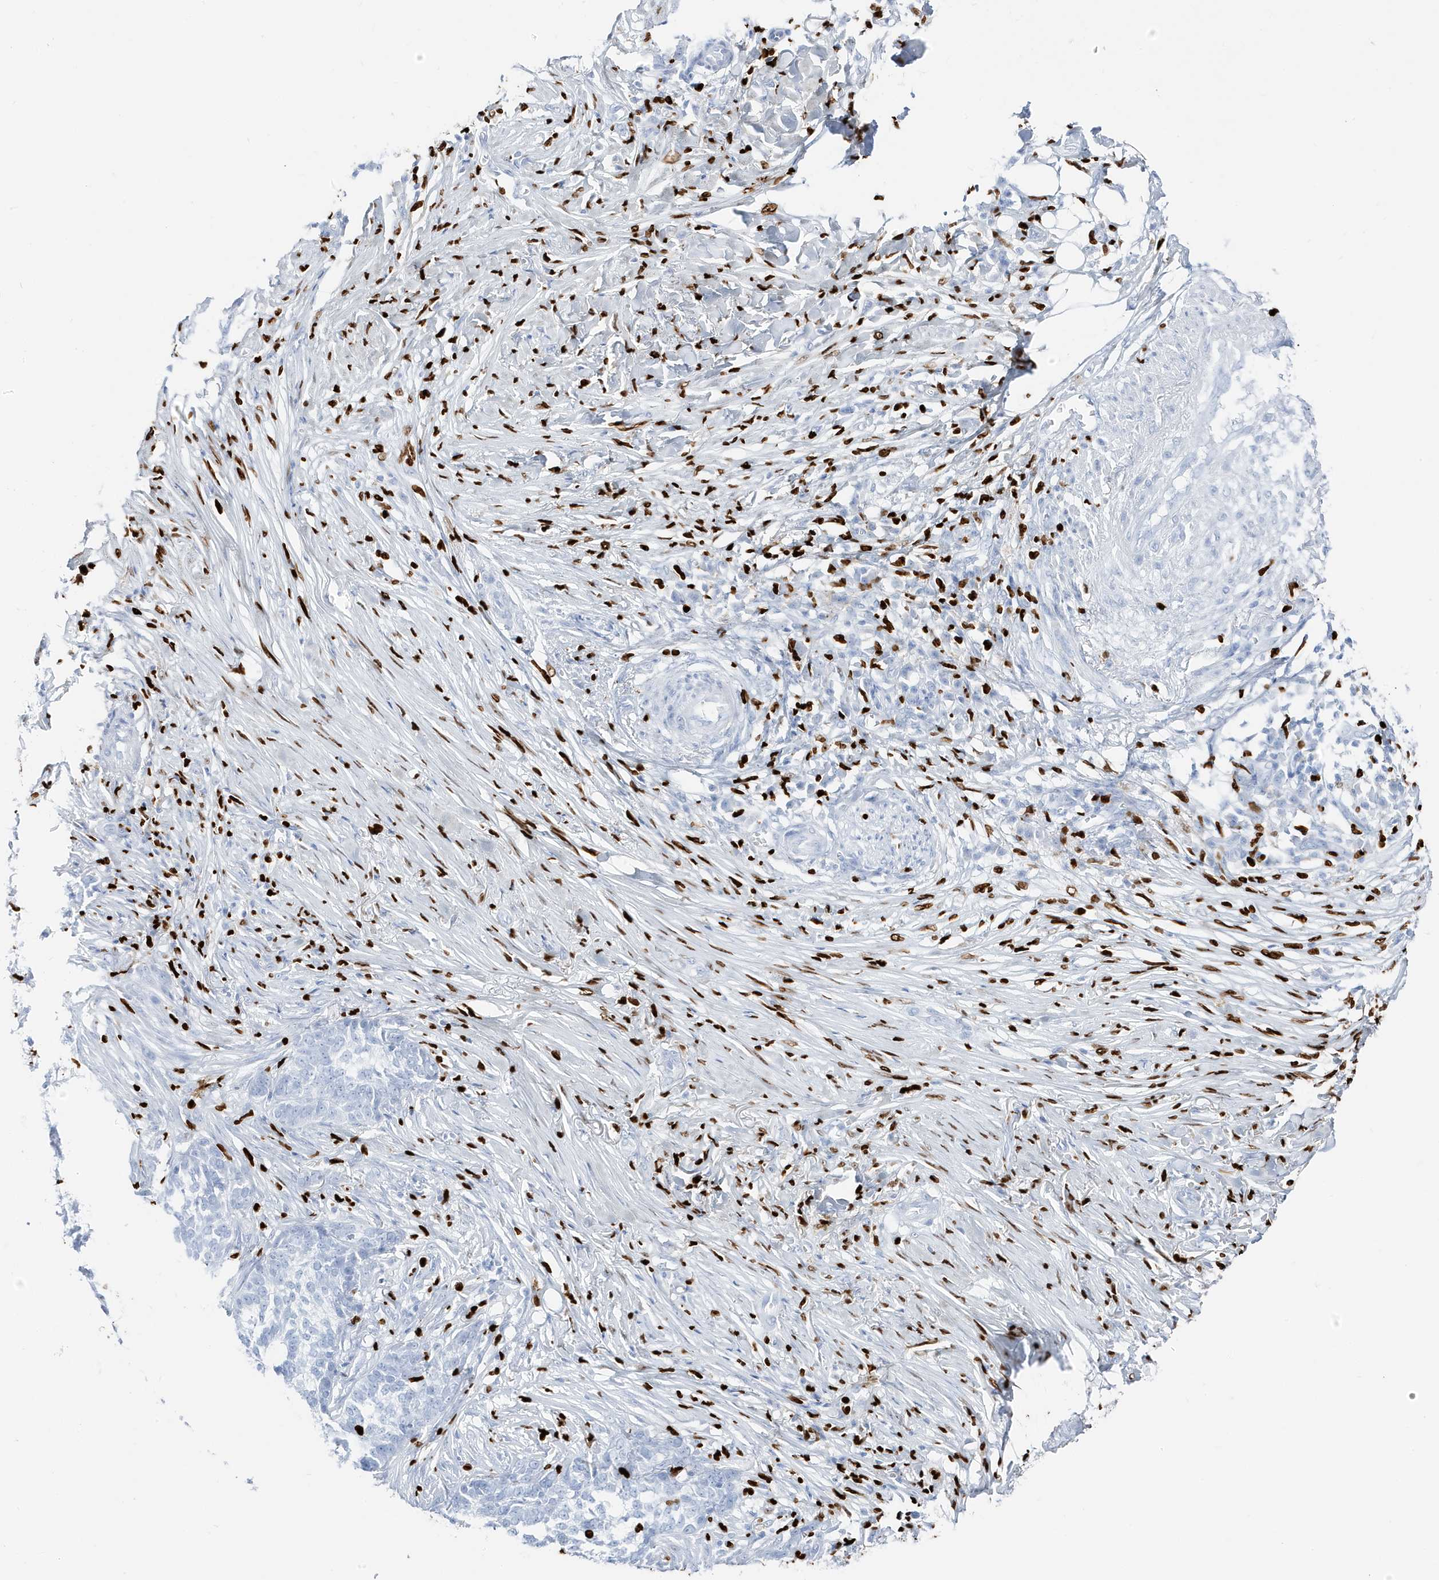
{"staining": {"intensity": "negative", "quantity": "none", "location": "none"}, "tissue": "skin cancer", "cell_type": "Tumor cells", "image_type": "cancer", "snomed": [{"axis": "morphology", "description": "Basal cell carcinoma"}, {"axis": "topography", "description": "Skin"}], "caption": "Human basal cell carcinoma (skin) stained for a protein using immunohistochemistry displays no staining in tumor cells.", "gene": "MNDA", "patient": {"sex": "male", "age": 85}}